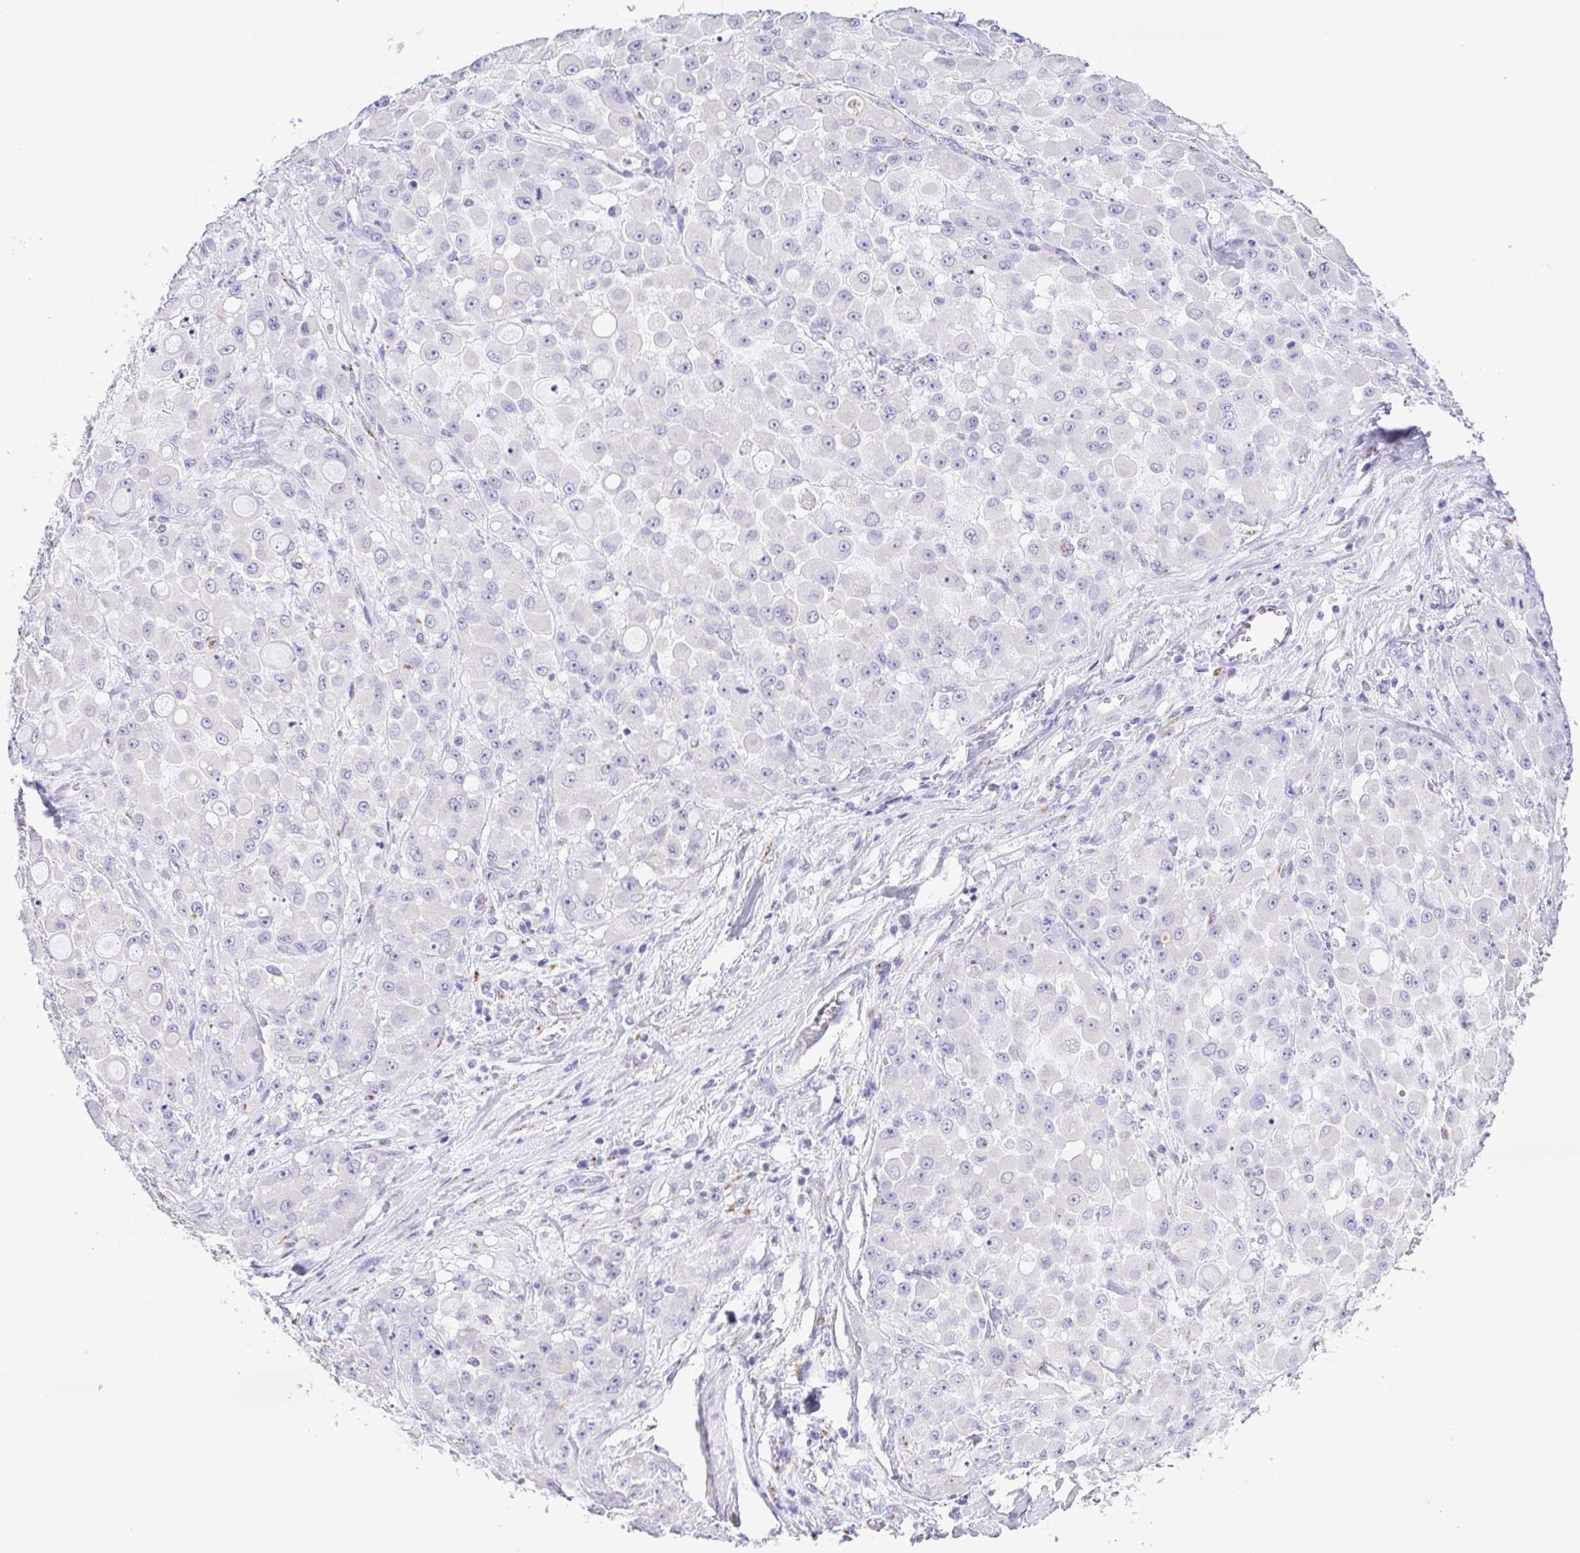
{"staining": {"intensity": "negative", "quantity": "none", "location": "none"}, "tissue": "stomach cancer", "cell_type": "Tumor cells", "image_type": "cancer", "snomed": [{"axis": "morphology", "description": "Adenocarcinoma, NOS"}, {"axis": "topography", "description": "Stomach"}], "caption": "There is no significant positivity in tumor cells of adenocarcinoma (stomach).", "gene": "SULT1B1", "patient": {"sex": "female", "age": 76}}